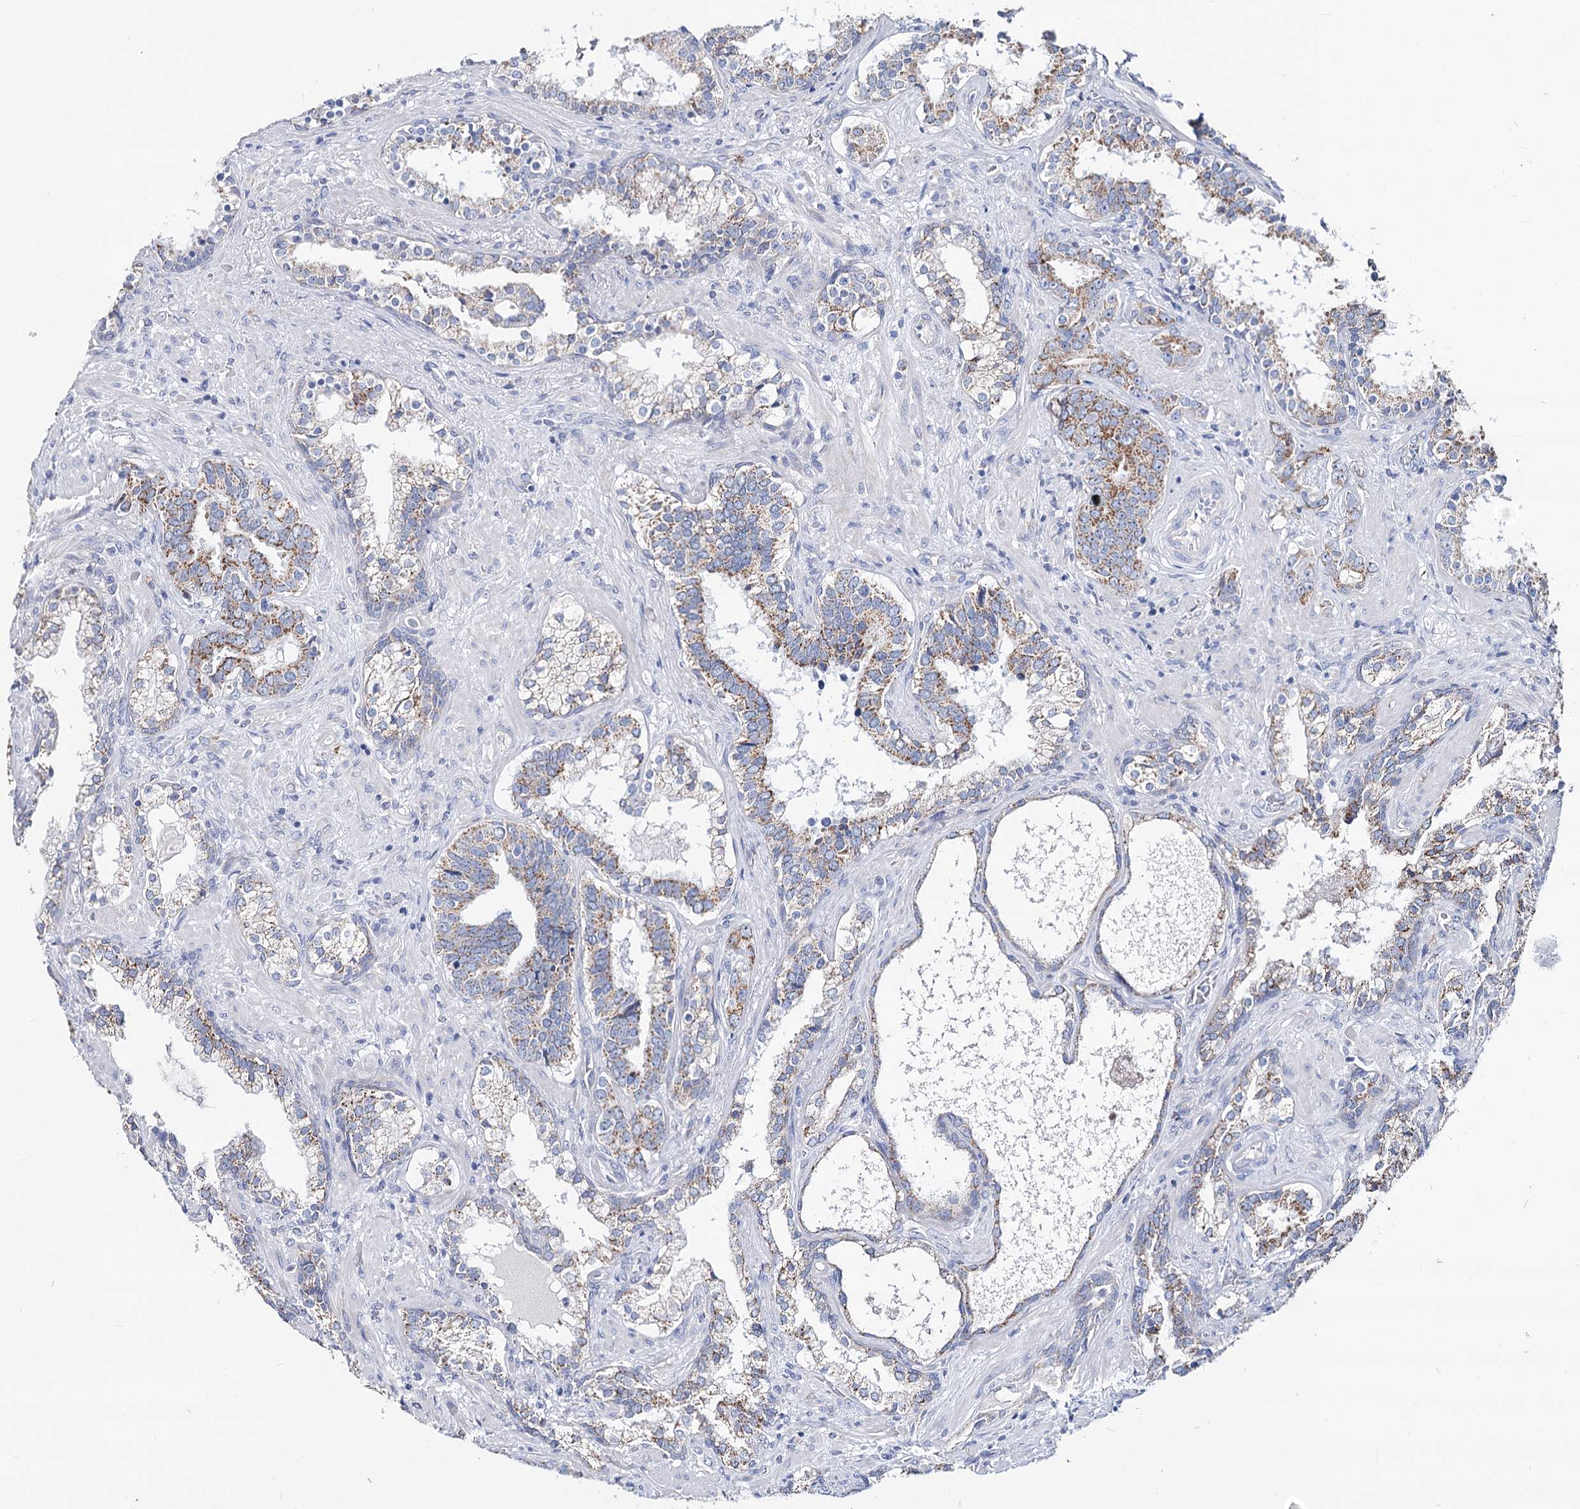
{"staining": {"intensity": "moderate", "quantity": "25%-75%", "location": "cytoplasmic/membranous"}, "tissue": "prostate cancer", "cell_type": "Tumor cells", "image_type": "cancer", "snomed": [{"axis": "morphology", "description": "Adenocarcinoma, High grade"}, {"axis": "topography", "description": "Prostate"}], "caption": "Adenocarcinoma (high-grade) (prostate) stained with a protein marker shows moderate staining in tumor cells.", "gene": "MCCC2", "patient": {"sex": "male", "age": 58}}